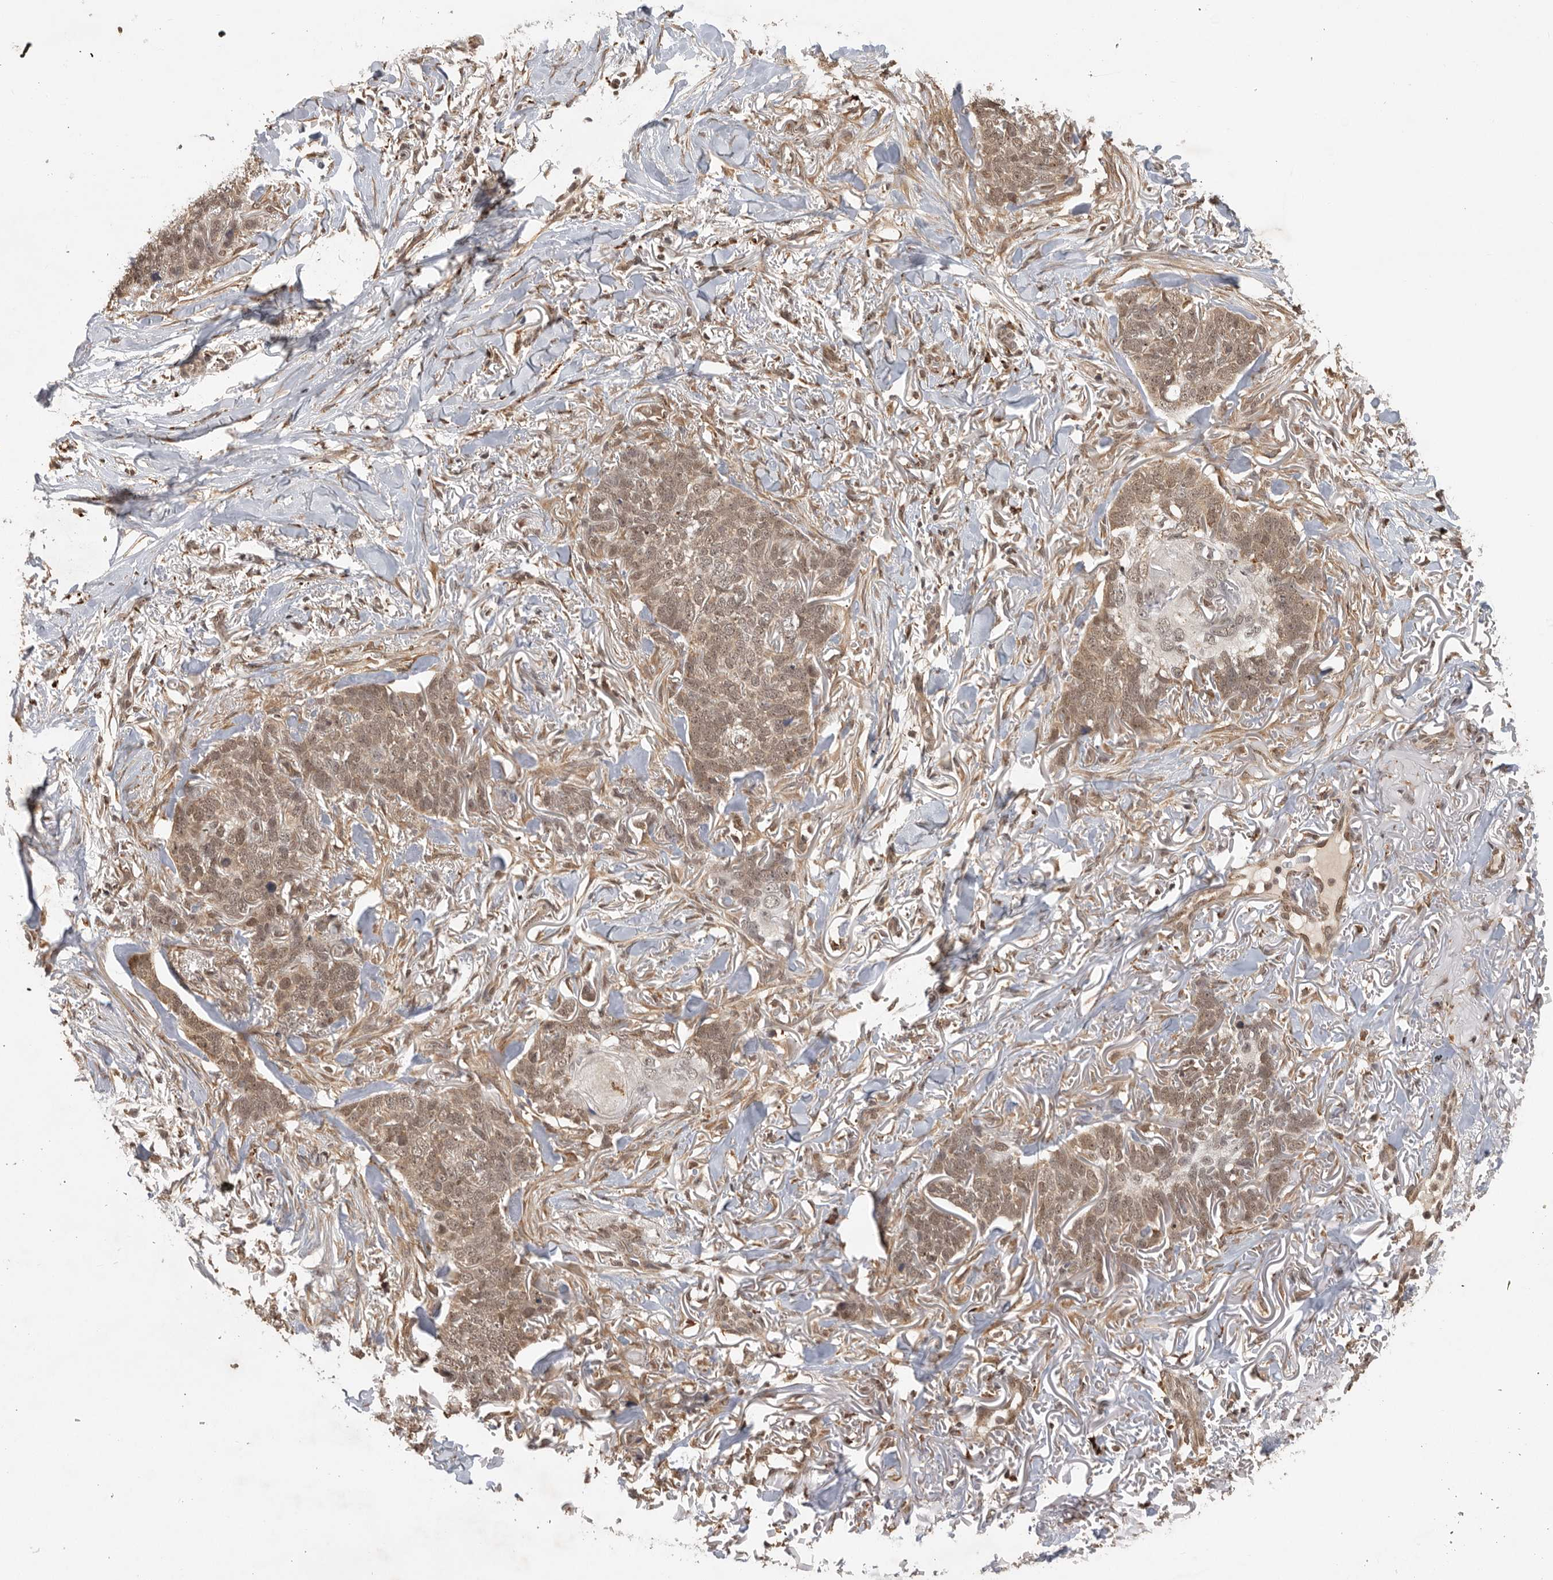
{"staining": {"intensity": "weak", "quantity": ">75%", "location": "cytoplasmic/membranous,nuclear"}, "tissue": "skin cancer", "cell_type": "Tumor cells", "image_type": "cancer", "snomed": [{"axis": "morphology", "description": "Normal tissue, NOS"}, {"axis": "morphology", "description": "Basal cell carcinoma"}, {"axis": "topography", "description": "Skin"}], "caption": "Basal cell carcinoma (skin) stained with immunohistochemistry displays weak cytoplasmic/membranous and nuclear staining in approximately >75% of tumor cells.", "gene": "ZNF83", "patient": {"sex": "male", "age": 77}}